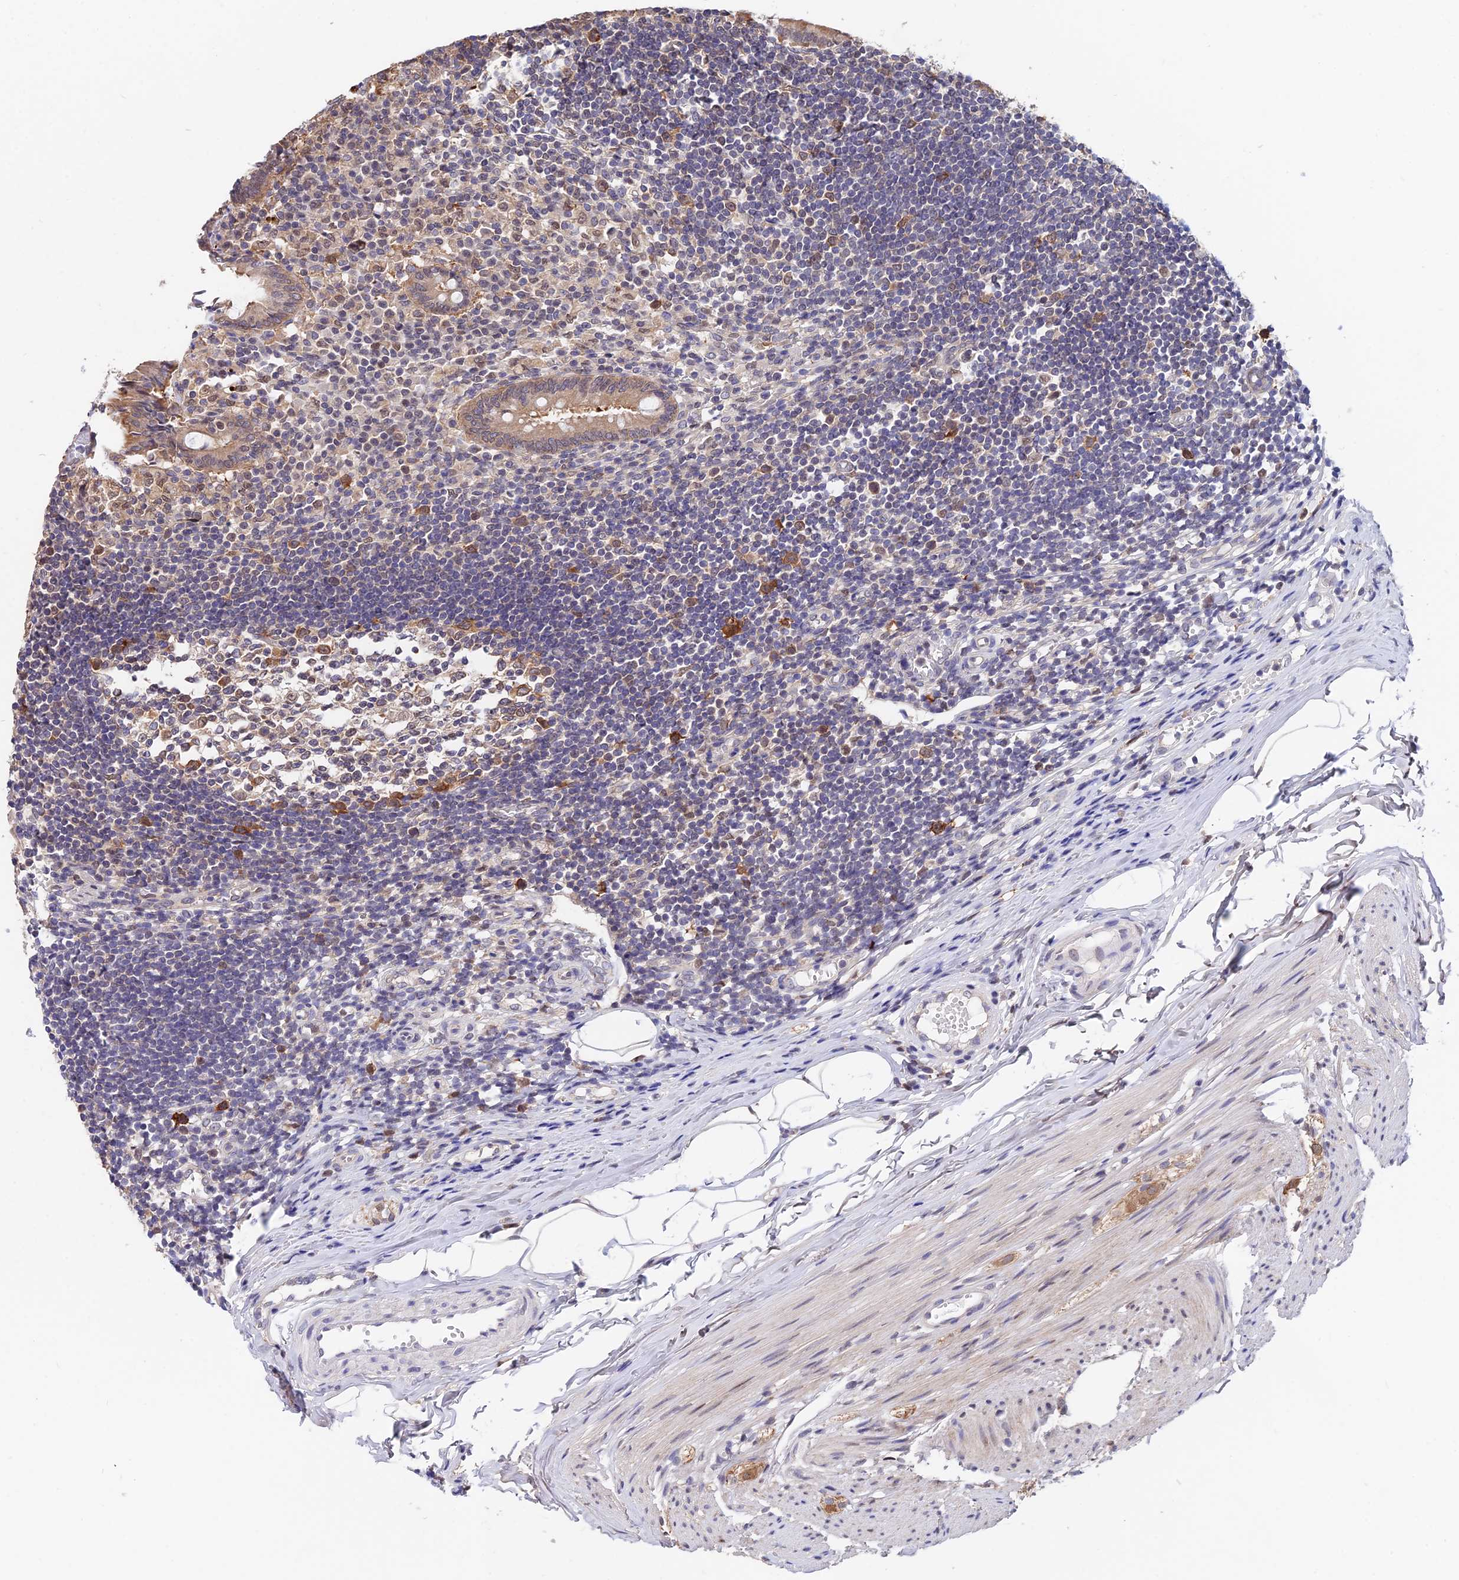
{"staining": {"intensity": "moderate", "quantity": ">75%", "location": "cytoplasmic/membranous"}, "tissue": "appendix", "cell_type": "Glandular cells", "image_type": "normal", "snomed": [{"axis": "morphology", "description": "Normal tissue, NOS"}, {"axis": "topography", "description": "Appendix"}], "caption": "Immunohistochemical staining of normal human appendix demonstrates medium levels of moderate cytoplasmic/membranous expression in about >75% of glandular cells.", "gene": "INPP4A", "patient": {"sex": "female", "age": 17}}